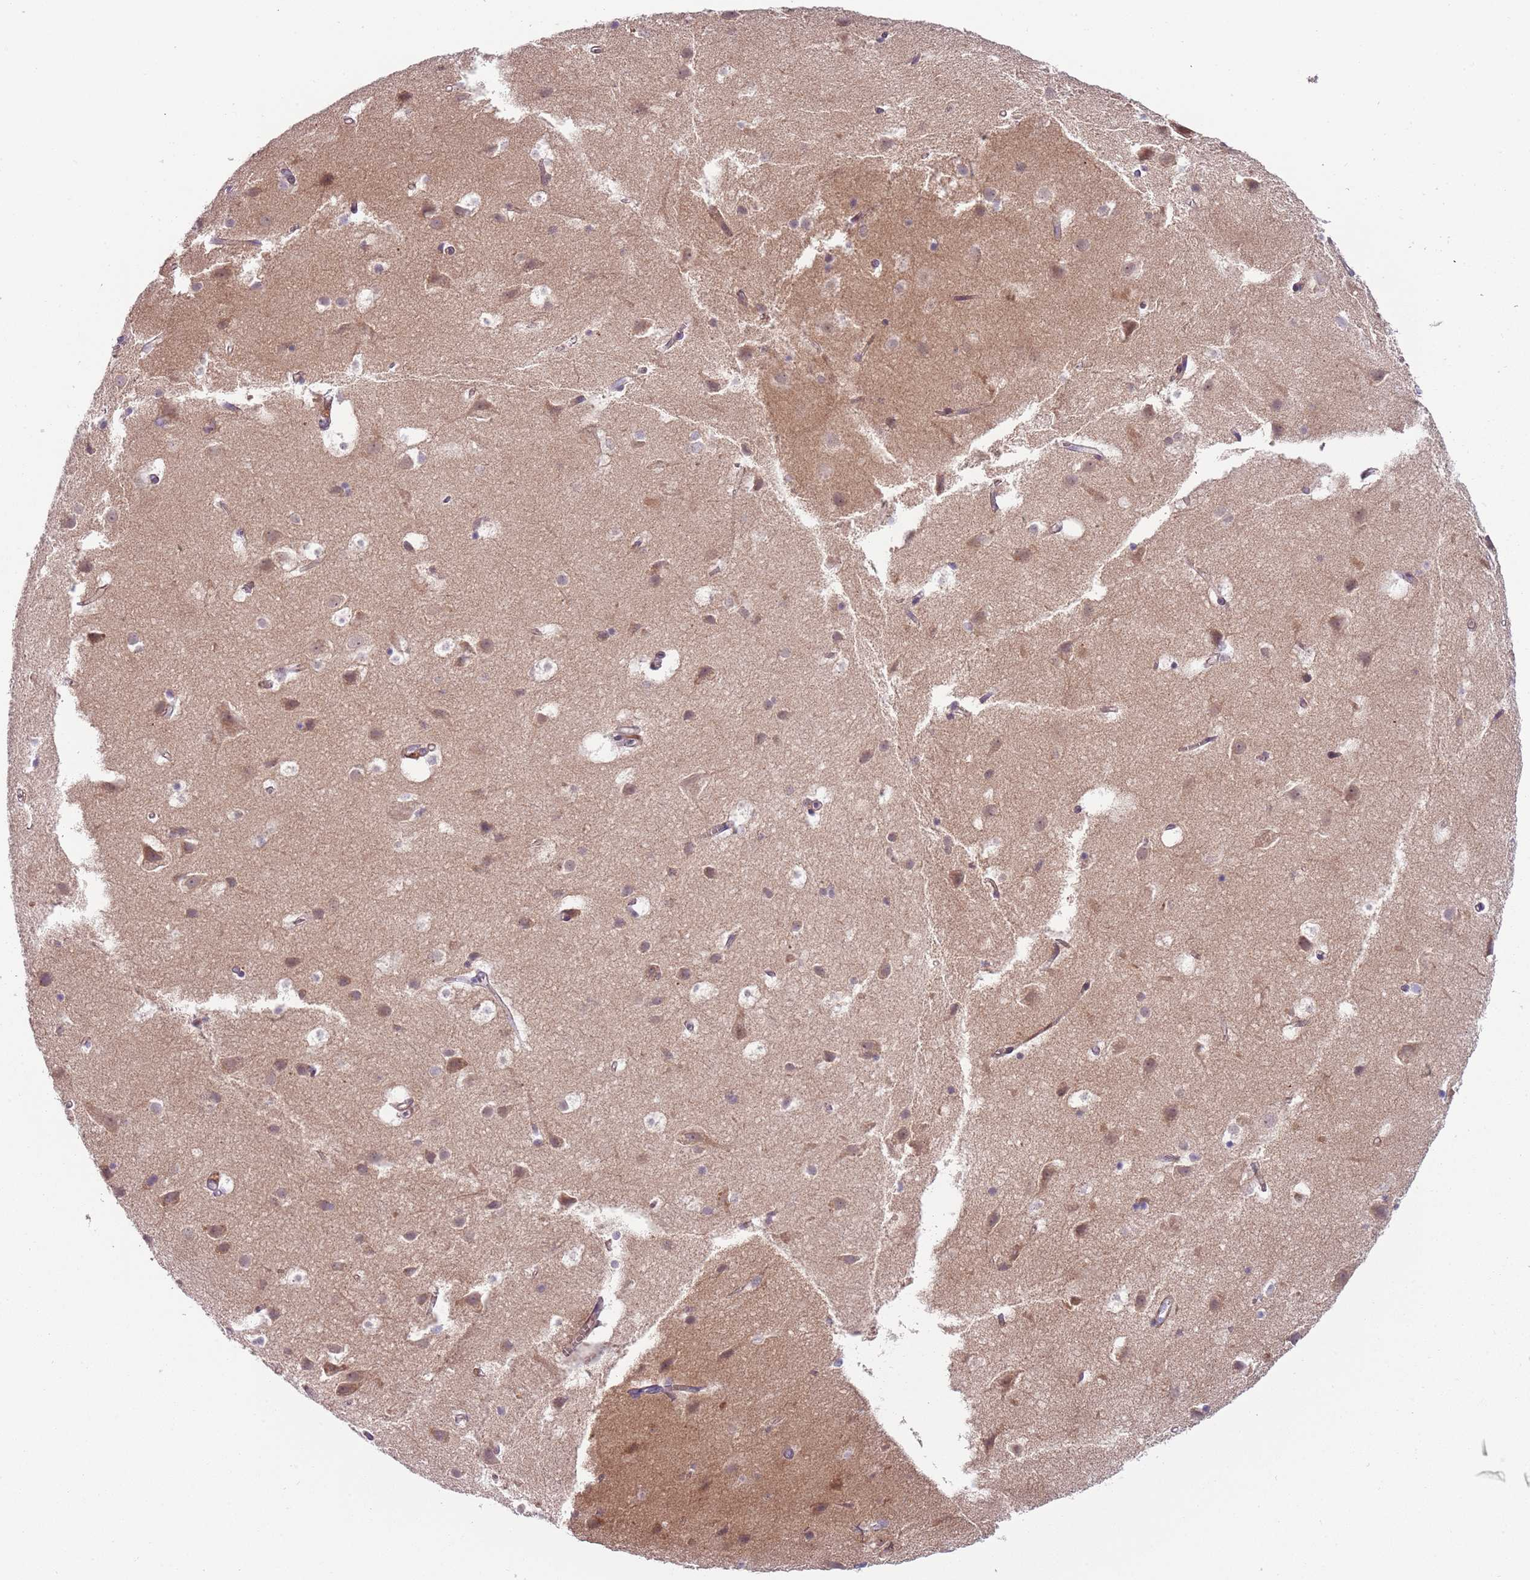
{"staining": {"intensity": "weak", "quantity": "25%-75%", "location": "cytoplasmic/membranous"}, "tissue": "cerebral cortex", "cell_type": "Endothelial cells", "image_type": "normal", "snomed": [{"axis": "morphology", "description": "Normal tissue, NOS"}, {"axis": "topography", "description": "Cerebral cortex"}], "caption": "Protein expression analysis of normal cerebral cortex displays weak cytoplasmic/membranous positivity in approximately 25%-75% of endothelial cells. The staining was performed using DAB to visualize the protein expression in brown, while the nuclei were stained in blue with hematoxylin (Magnification: 20x).", "gene": "VWCE", "patient": {"sex": "male", "age": 54}}